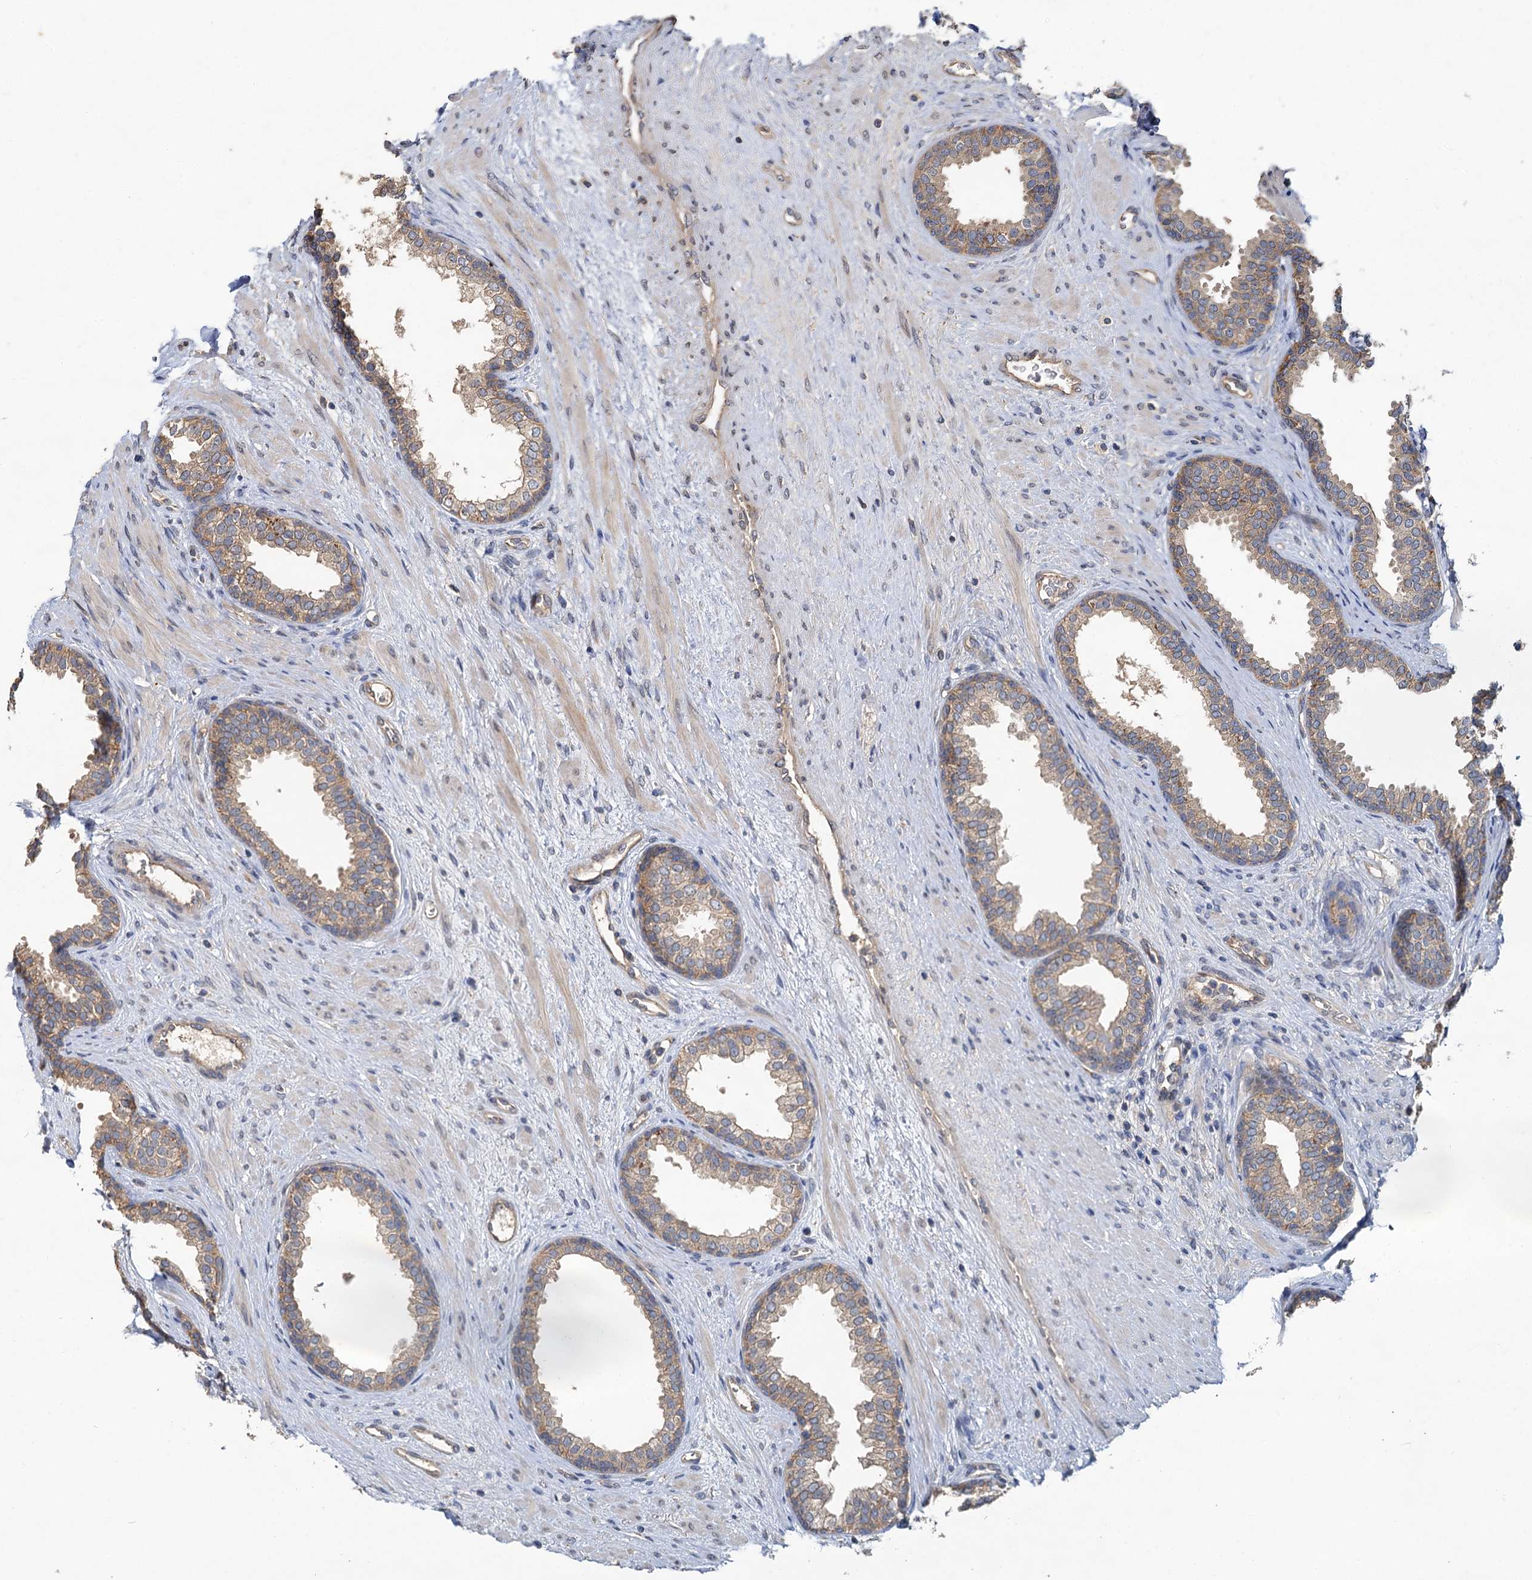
{"staining": {"intensity": "moderate", "quantity": "<25%", "location": "cytoplasmic/membranous"}, "tissue": "prostate", "cell_type": "Glandular cells", "image_type": "normal", "snomed": [{"axis": "morphology", "description": "Normal tissue, NOS"}, {"axis": "topography", "description": "Prostate"}], "caption": "An immunohistochemistry (IHC) histopathology image of unremarkable tissue is shown. Protein staining in brown shows moderate cytoplasmic/membranous positivity in prostate within glandular cells. The staining is performed using DAB (3,3'-diaminobenzidine) brown chromogen to label protein expression. The nuclei are counter-stained blue using hematoxylin.", "gene": "ZNF324", "patient": {"sex": "male", "age": 76}}